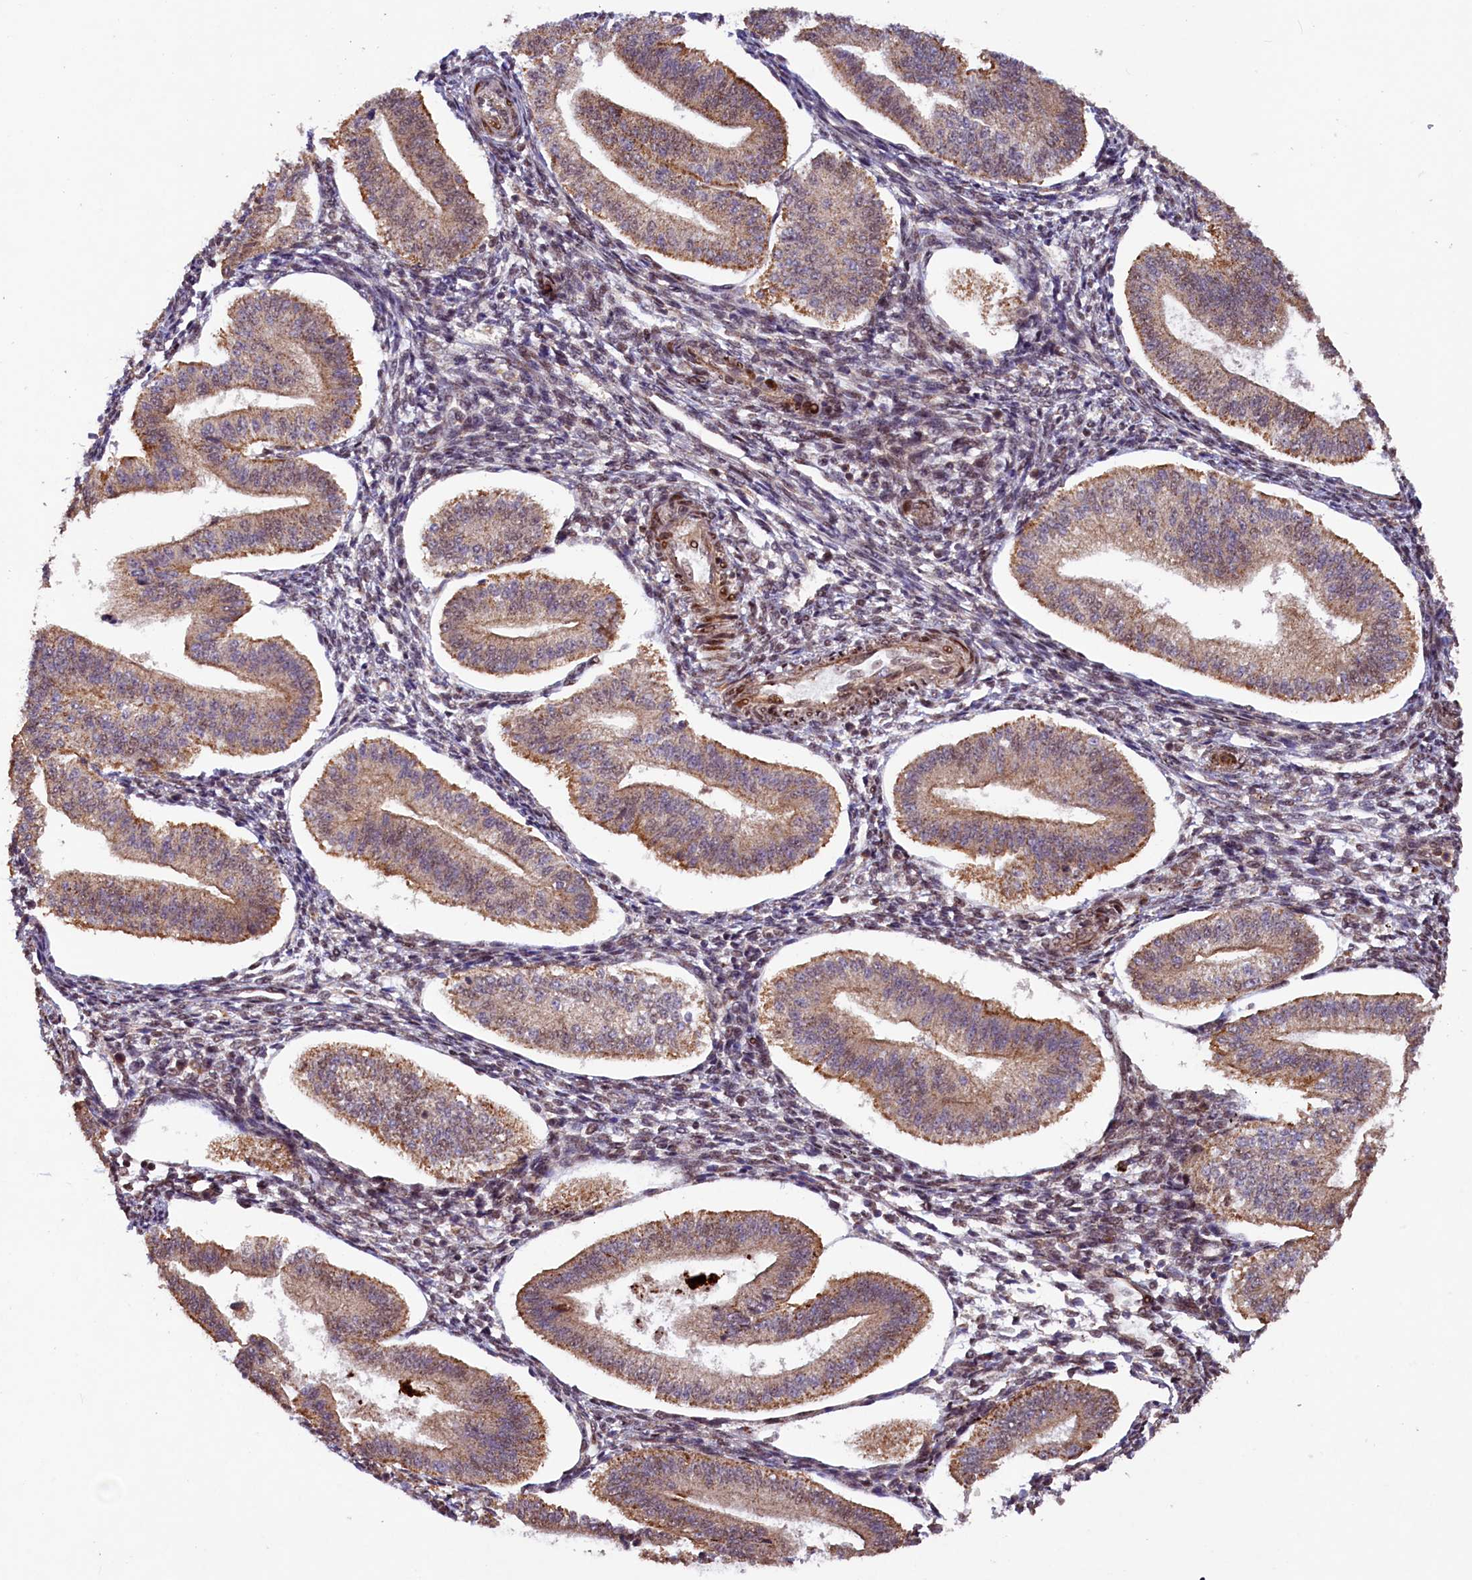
{"staining": {"intensity": "moderate", "quantity": "25%-75%", "location": "cytoplasmic/membranous,nuclear"}, "tissue": "endometrium", "cell_type": "Cells in endometrial stroma", "image_type": "normal", "snomed": [{"axis": "morphology", "description": "Normal tissue, NOS"}, {"axis": "topography", "description": "Endometrium"}], "caption": "Brown immunohistochemical staining in unremarkable endometrium shows moderate cytoplasmic/membranous,nuclear expression in approximately 25%-75% of cells in endometrial stroma.", "gene": "SHPRH", "patient": {"sex": "female", "age": 34}}